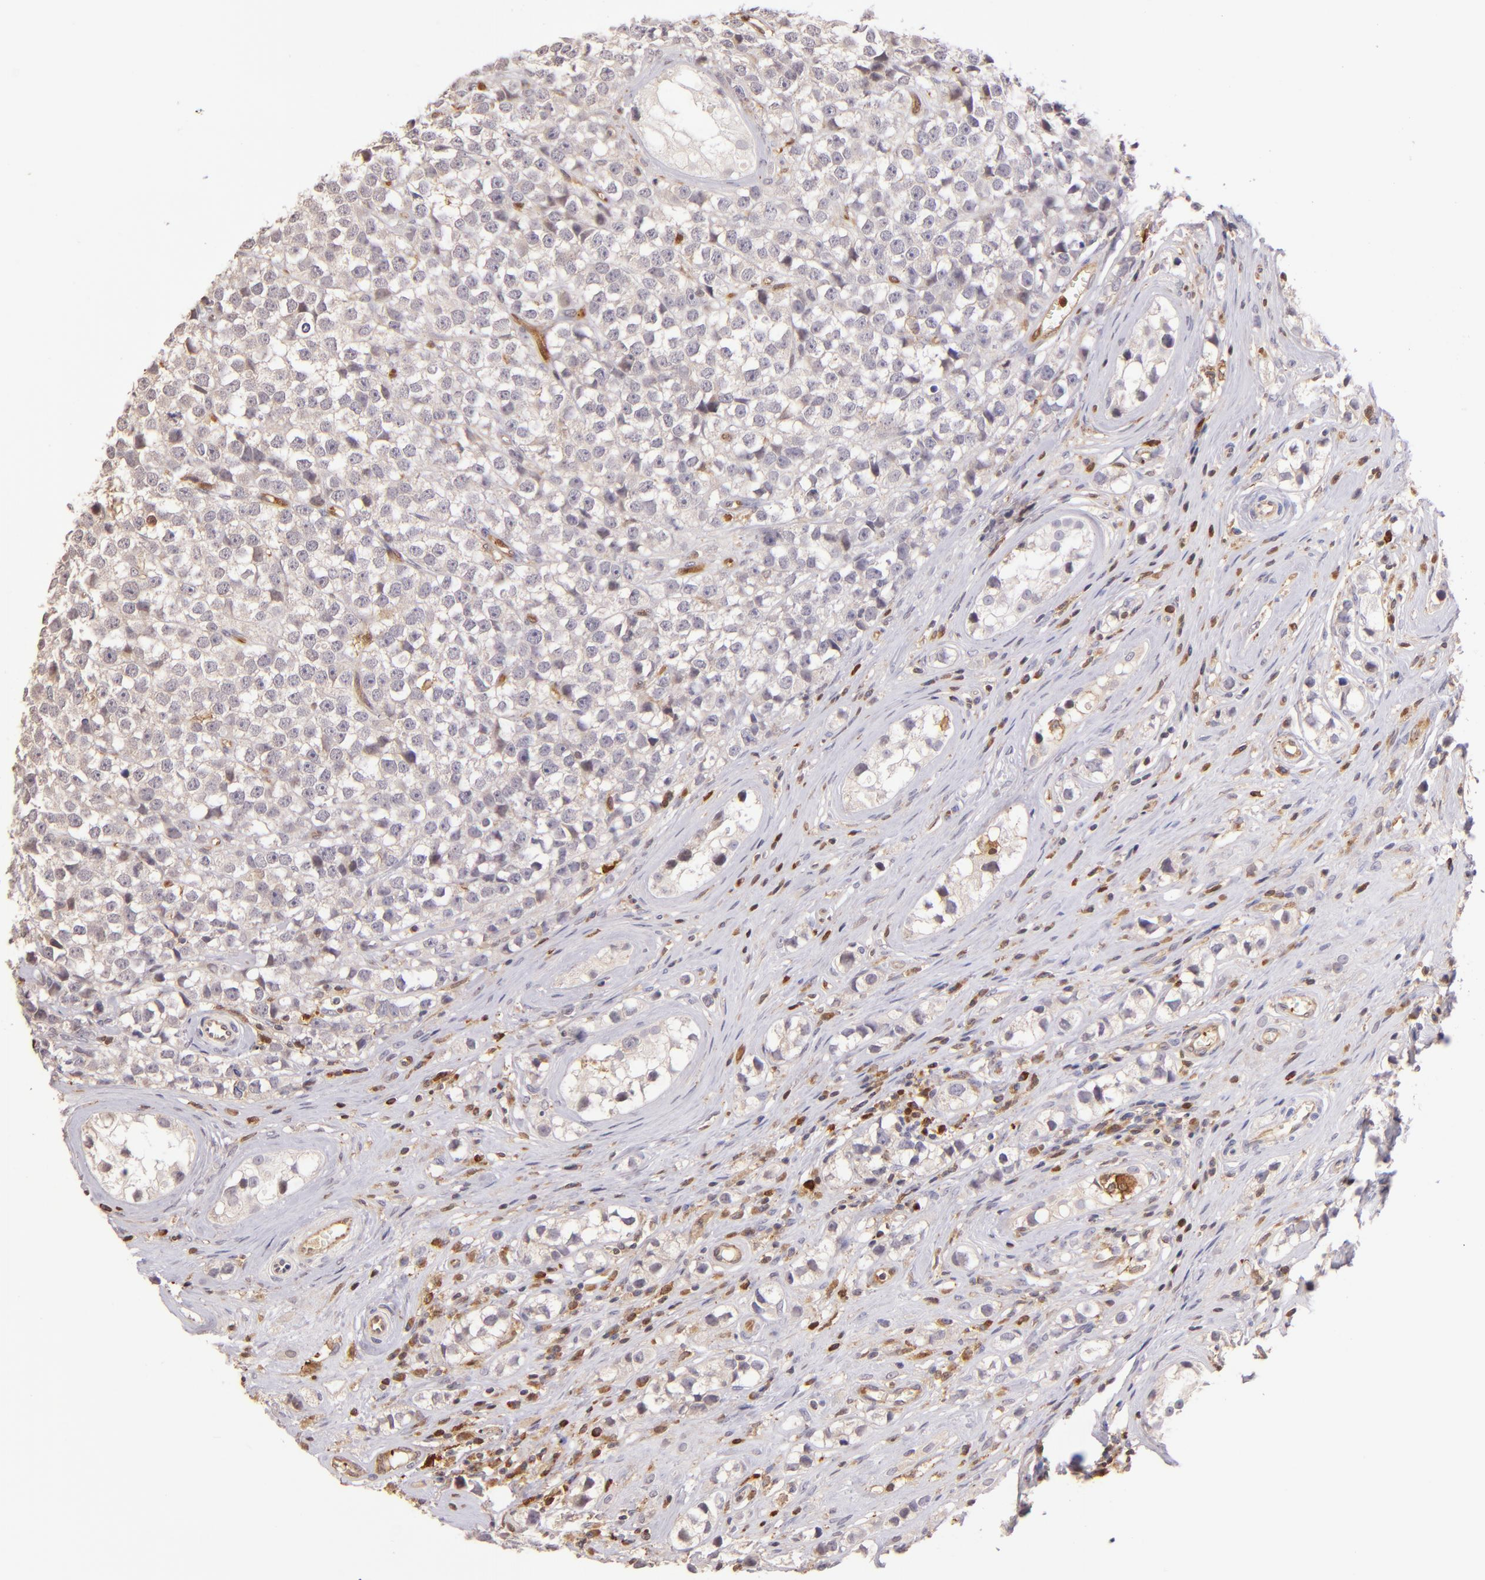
{"staining": {"intensity": "weak", "quantity": "25%-75%", "location": "cytoplasmic/membranous"}, "tissue": "testis cancer", "cell_type": "Tumor cells", "image_type": "cancer", "snomed": [{"axis": "morphology", "description": "Seminoma, NOS"}, {"axis": "topography", "description": "Testis"}], "caption": "Protein positivity by immunohistochemistry reveals weak cytoplasmic/membranous expression in approximately 25%-75% of tumor cells in testis seminoma. (brown staining indicates protein expression, while blue staining denotes nuclei).", "gene": "BTK", "patient": {"sex": "male", "age": 25}}